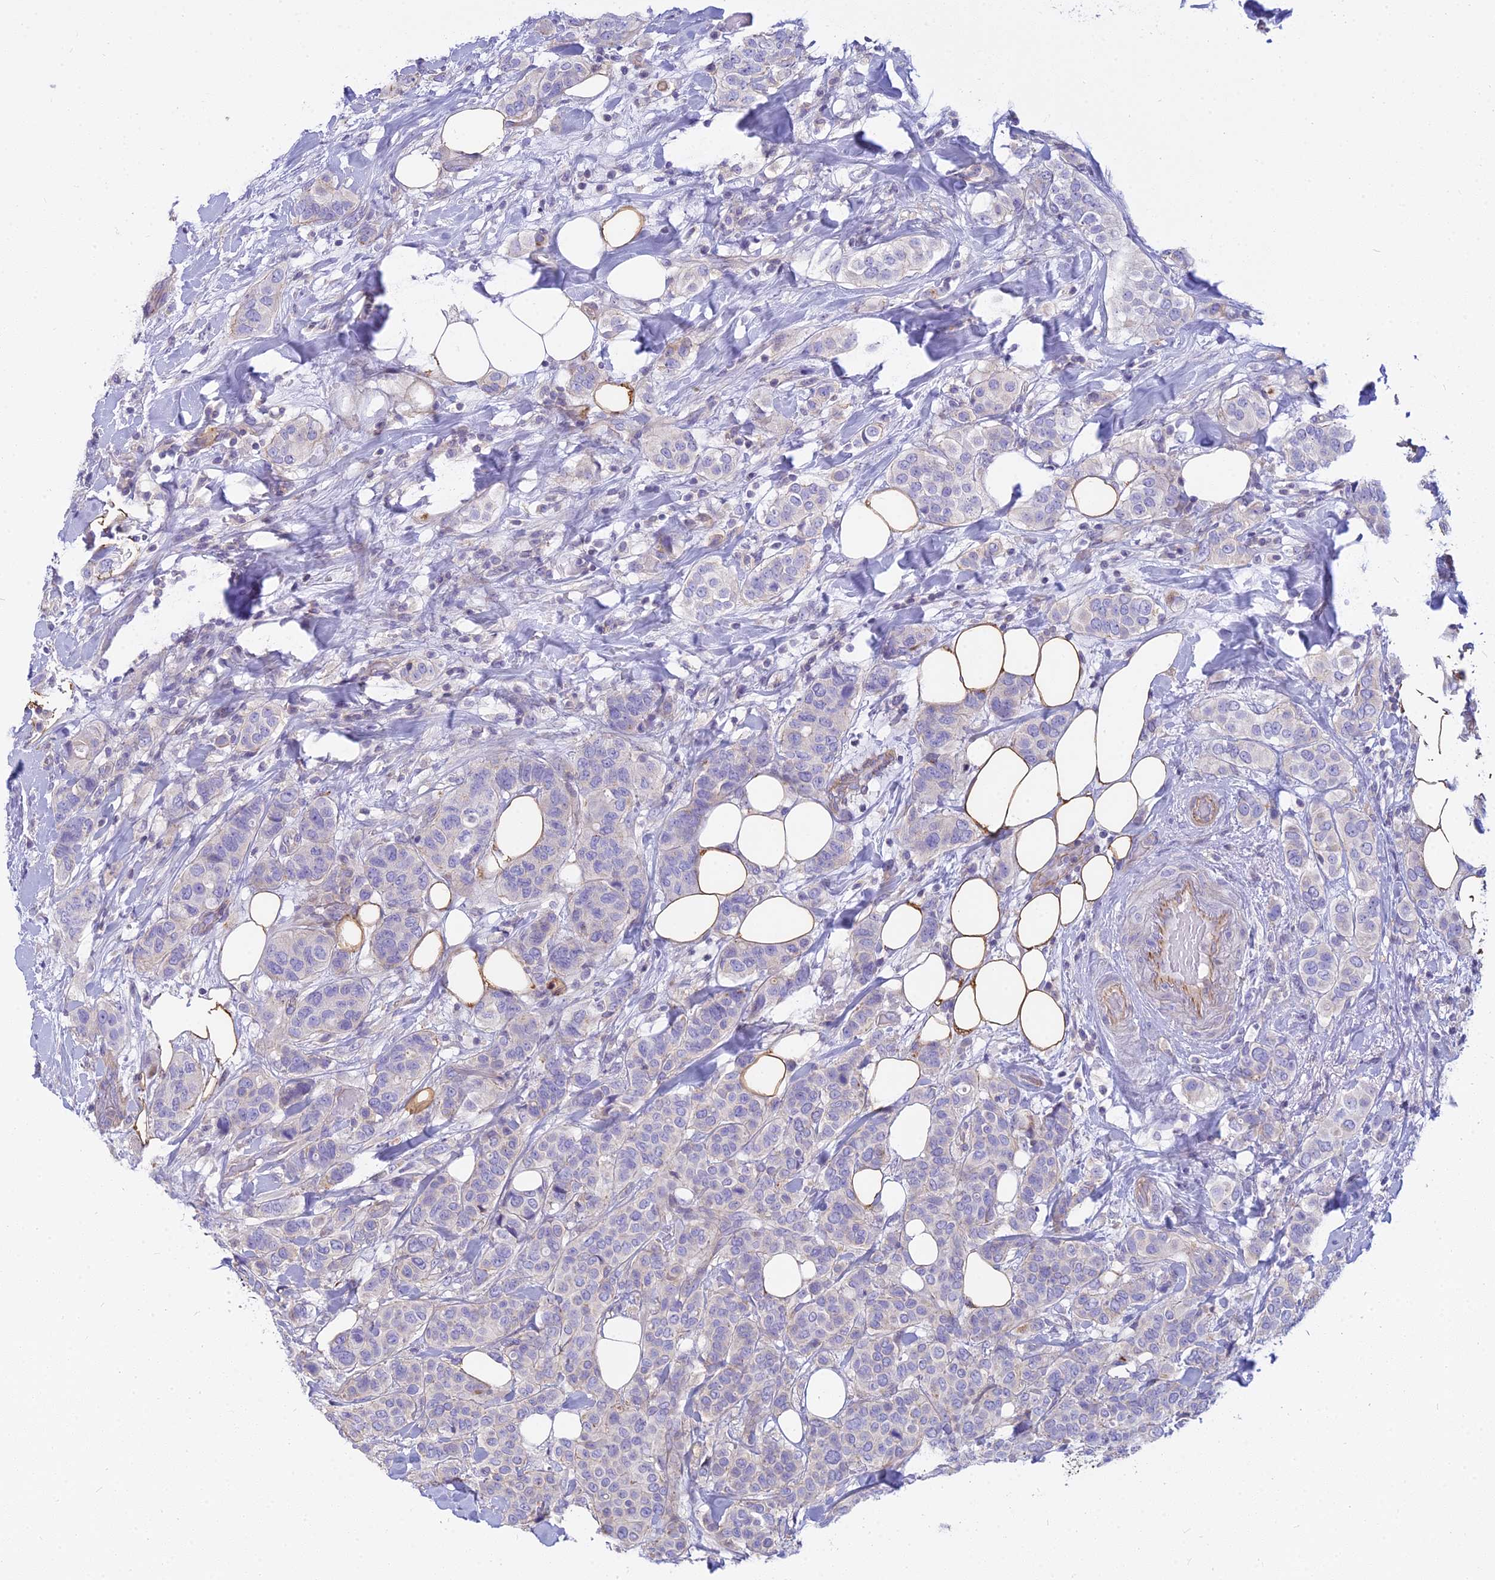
{"staining": {"intensity": "negative", "quantity": "none", "location": "none"}, "tissue": "breast cancer", "cell_type": "Tumor cells", "image_type": "cancer", "snomed": [{"axis": "morphology", "description": "Lobular carcinoma"}, {"axis": "topography", "description": "Breast"}], "caption": "DAB (3,3'-diaminobenzidine) immunohistochemical staining of human breast lobular carcinoma displays no significant positivity in tumor cells. Nuclei are stained in blue.", "gene": "SMIM24", "patient": {"sex": "female", "age": 51}}